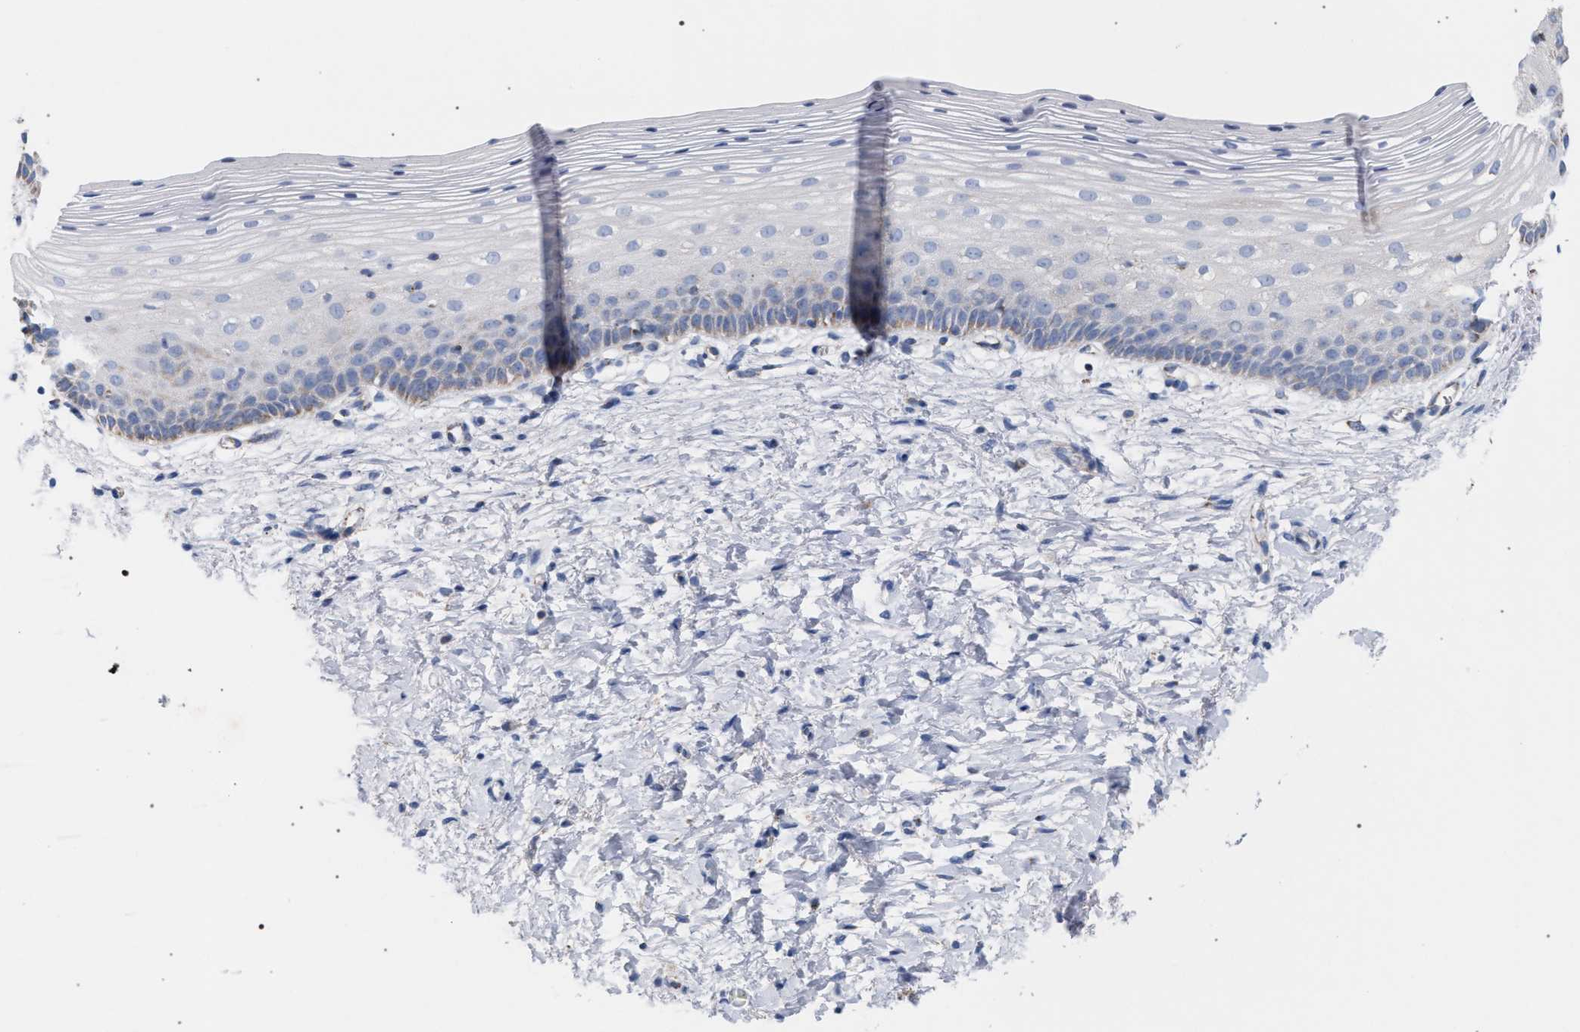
{"staining": {"intensity": "weak", "quantity": ">75%", "location": "cytoplasmic/membranous"}, "tissue": "cervix", "cell_type": "Glandular cells", "image_type": "normal", "snomed": [{"axis": "morphology", "description": "Normal tissue, NOS"}, {"axis": "topography", "description": "Cervix"}], "caption": "An image of cervix stained for a protein demonstrates weak cytoplasmic/membranous brown staining in glandular cells. Using DAB (brown) and hematoxylin (blue) stains, captured at high magnification using brightfield microscopy.", "gene": "ECI2", "patient": {"sex": "female", "age": 72}}